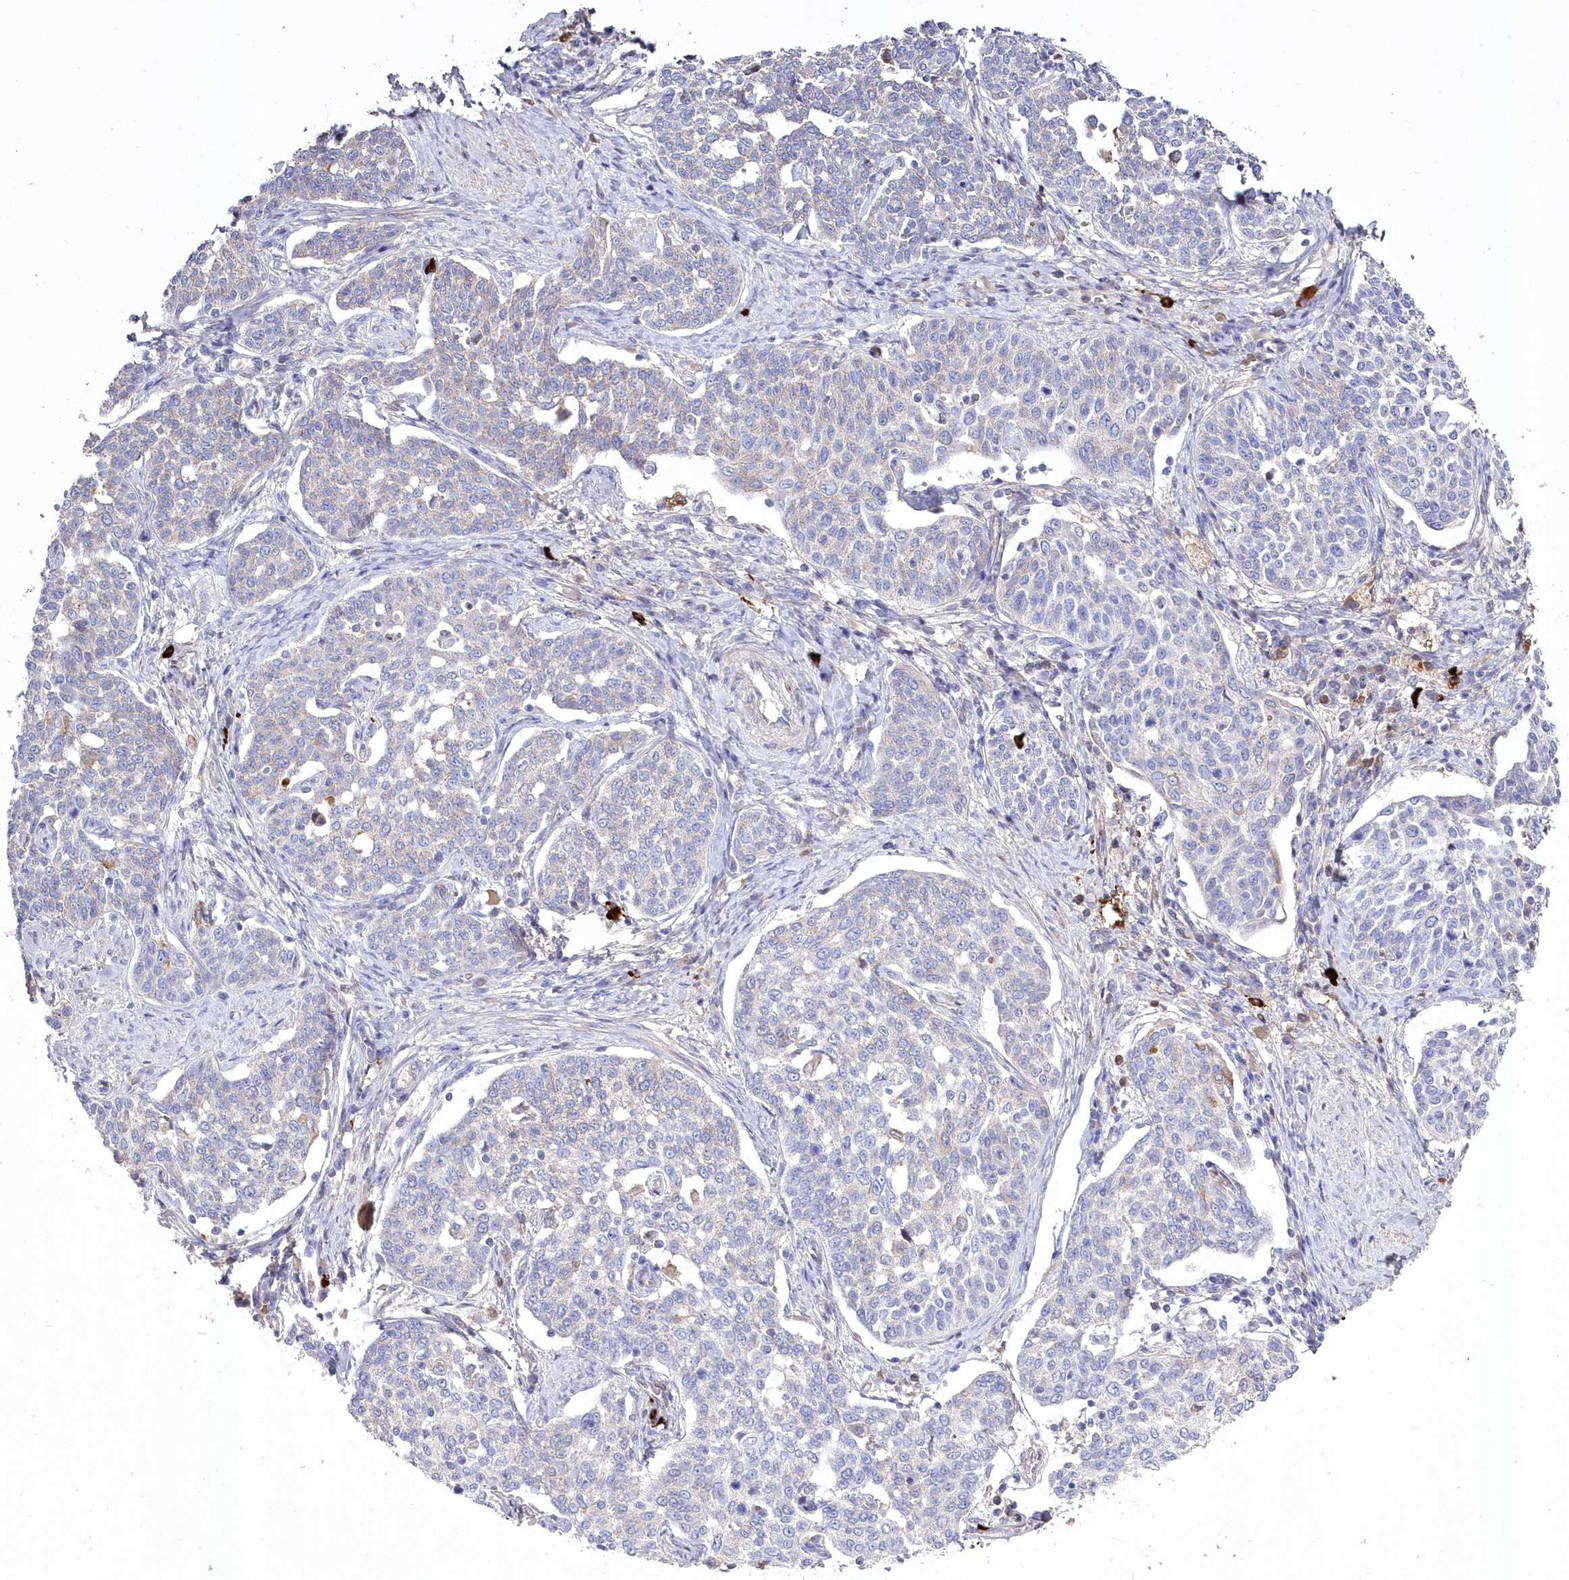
{"staining": {"intensity": "negative", "quantity": "none", "location": "none"}, "tissue": "cervical cancer", "cell_type": "Tumor cells", "image_type": "cancer", "snomed": [{"axis": "morphology", "description": "Squamous cell carcinoma, NOS"}, {"axis": "topography", "description": "Cervix"}], "caption": "Cervical cancer stained for a protein using immunohistochemistry reveals no positivity tumor cells.", "gene": "WBP1L", "patient": {"sex": "female", "age": 34}}